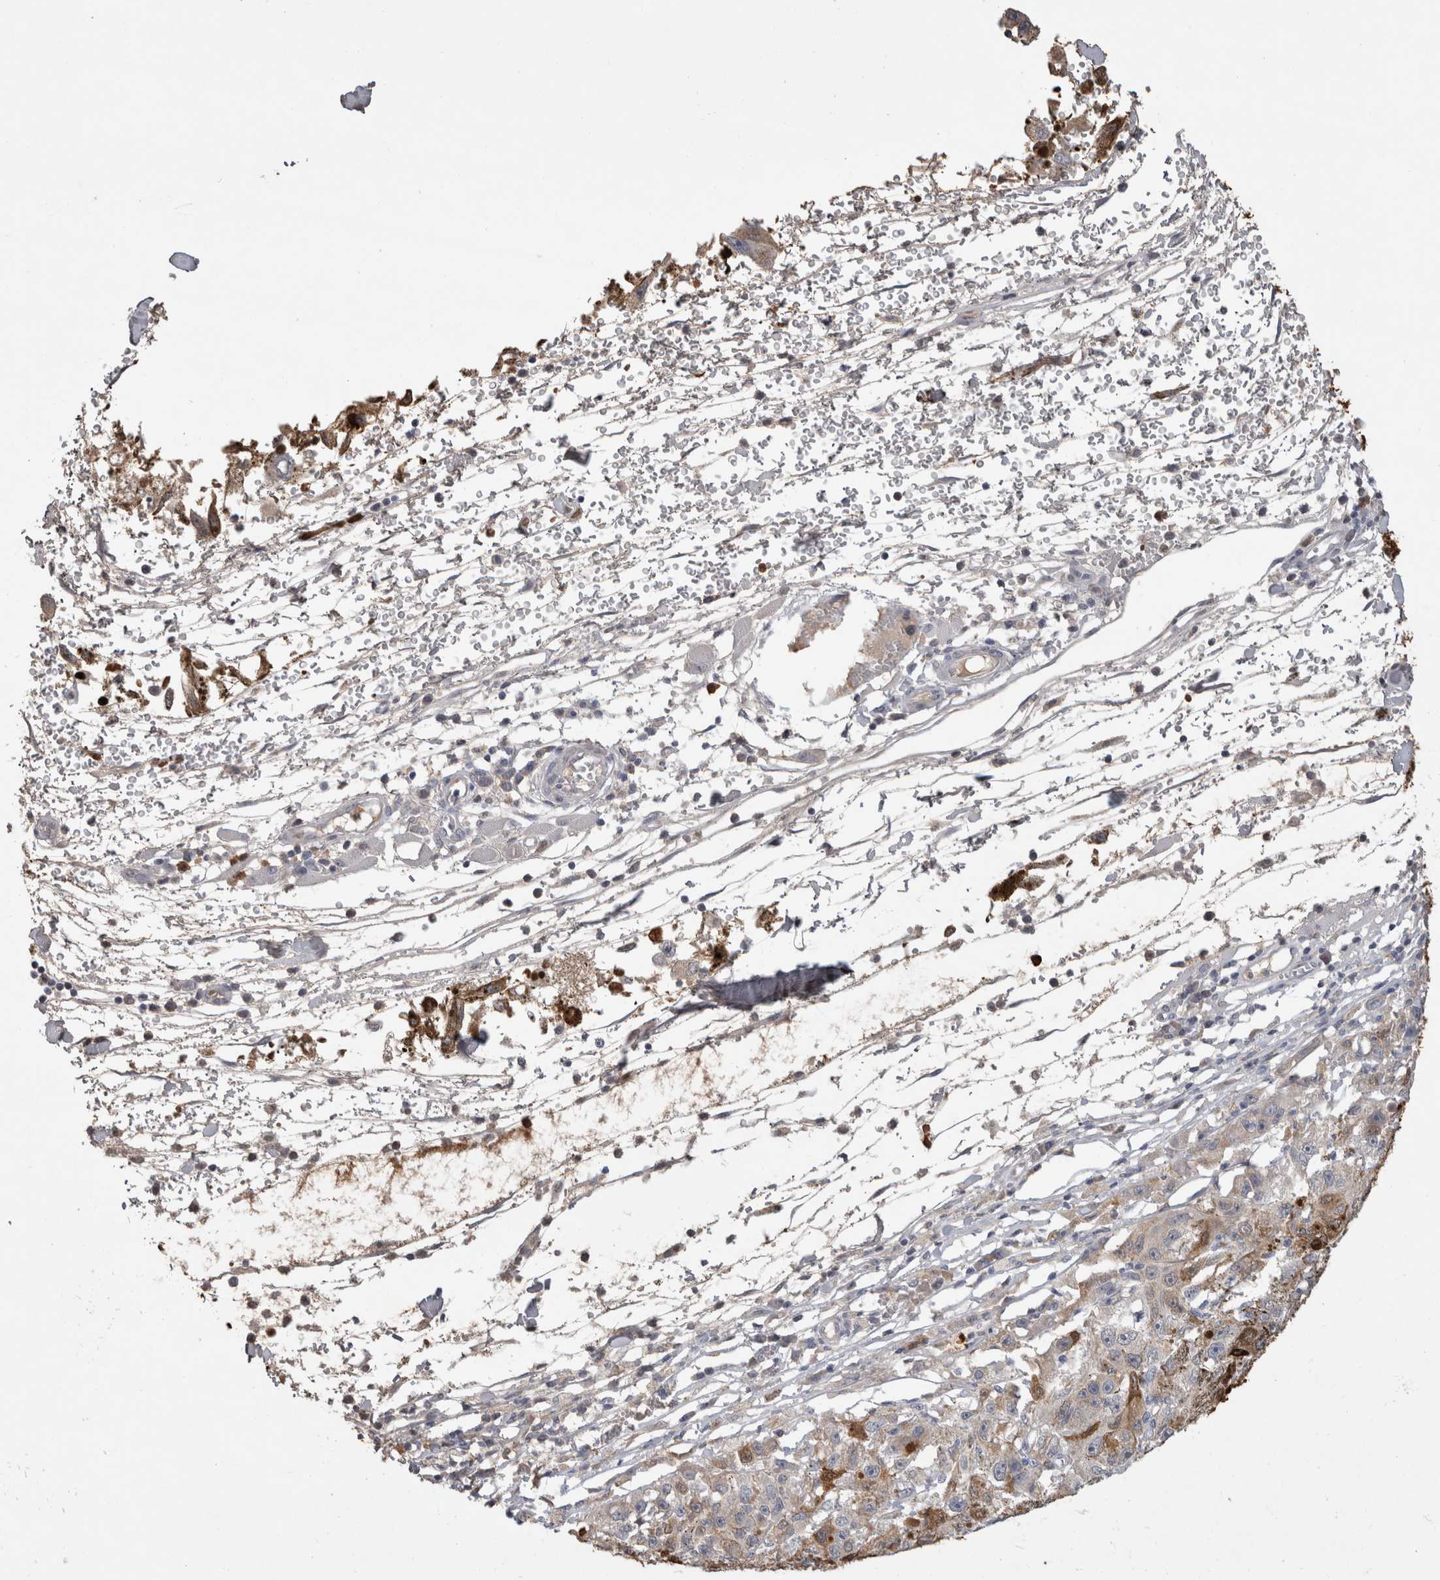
{"staining": {"intensity": "negative", "quantity": "none", "location": "none"}, "tissue": "melanoma", "cell_type": "Tumor cells", "image_type": "cancer", "snomed": [{"axis": "morphology", "description": "Malignant melanoma, NOS"}, {"axis": "topography", "description": "Skin"}], "caption": "Image shows no significant protein staining in tumor cells of malignant melanoma.", "gene": "FABP7", "patient": {"sex": "female", "age": 104}}